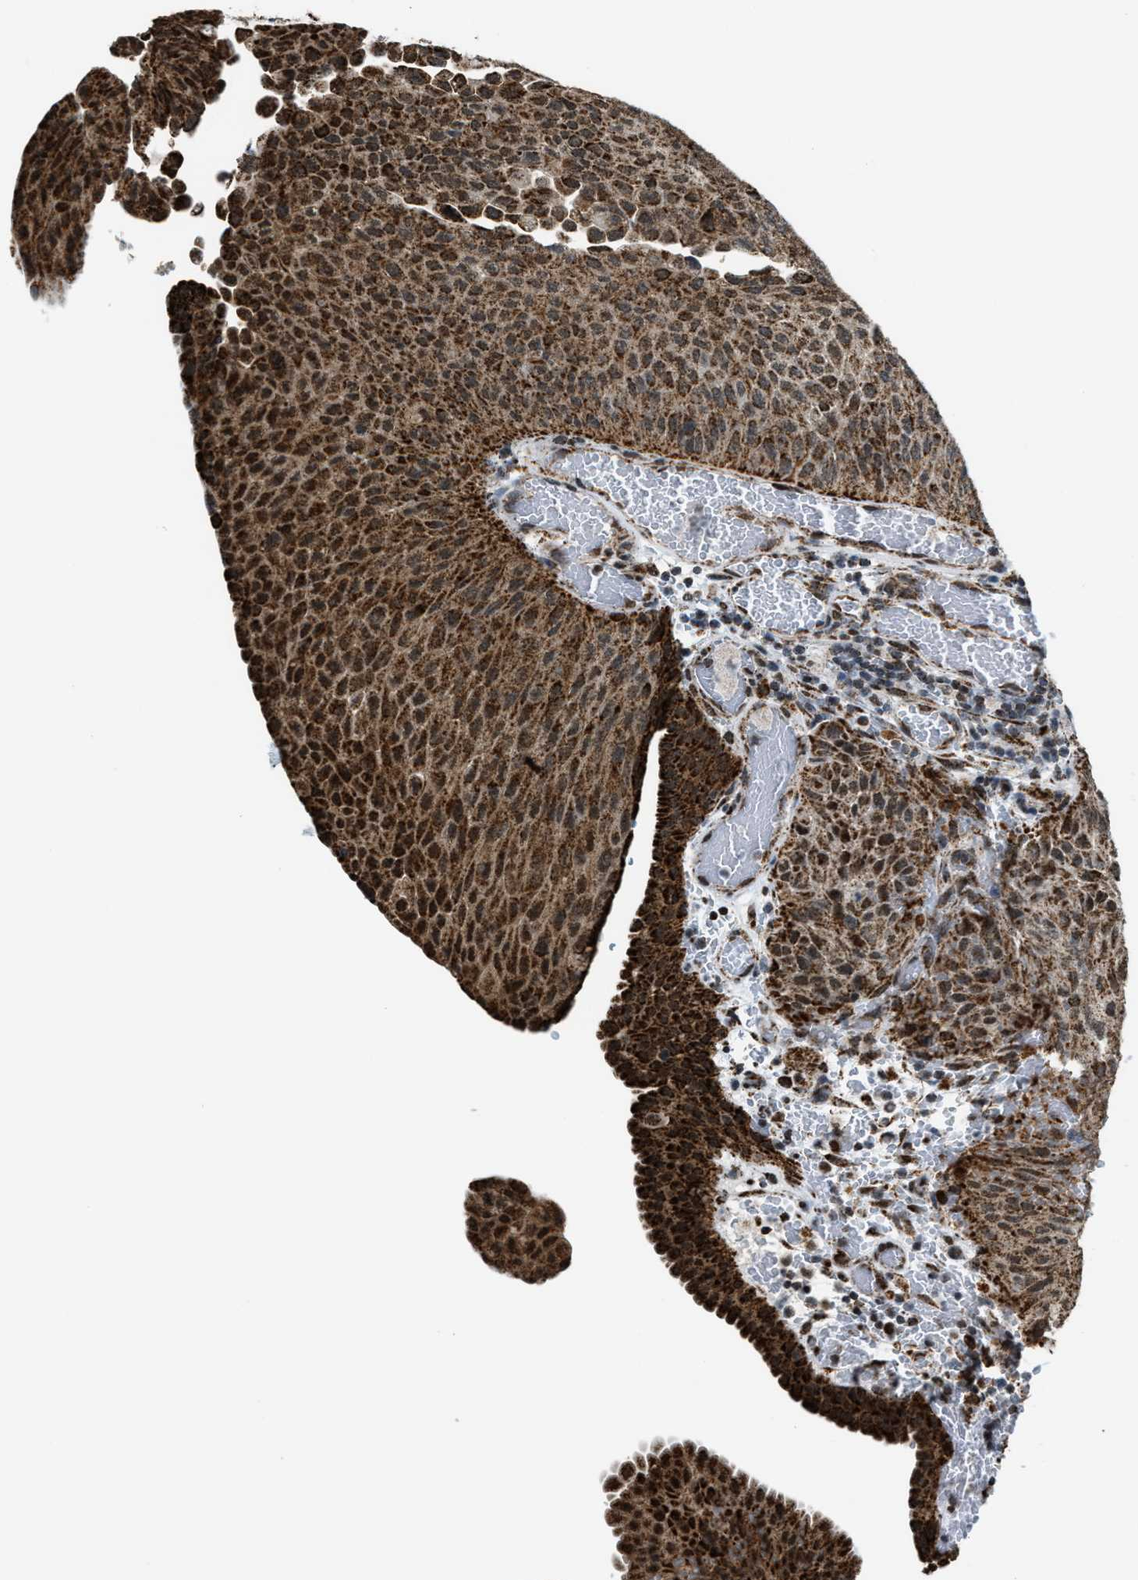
{"staining": {"intensity": "strong", "quantity": ">75%", "location": "cytoplasmic/membranous"}, "tissue": "urothelial cancer", "cell_type": "Tumor cells", "image_type": "cancer", "snomed": [{"axis": "morphology", "description": "Urothelial carcinoma, Low grade"}, {"axis": "morphology", "description": "Urothelial carcinoma, High grade"}, {"axis": "topography", "description": "Urinary bladder"}], "caption": "Approximately >75% of tumor cells in urothelial cancer demonstrate strong cytoplasmic/membranous protein positivity as visualized by brown immunohistochemical staining.", "gene": "HIBADH", "patient": {"sex": "male", "age": 35}}